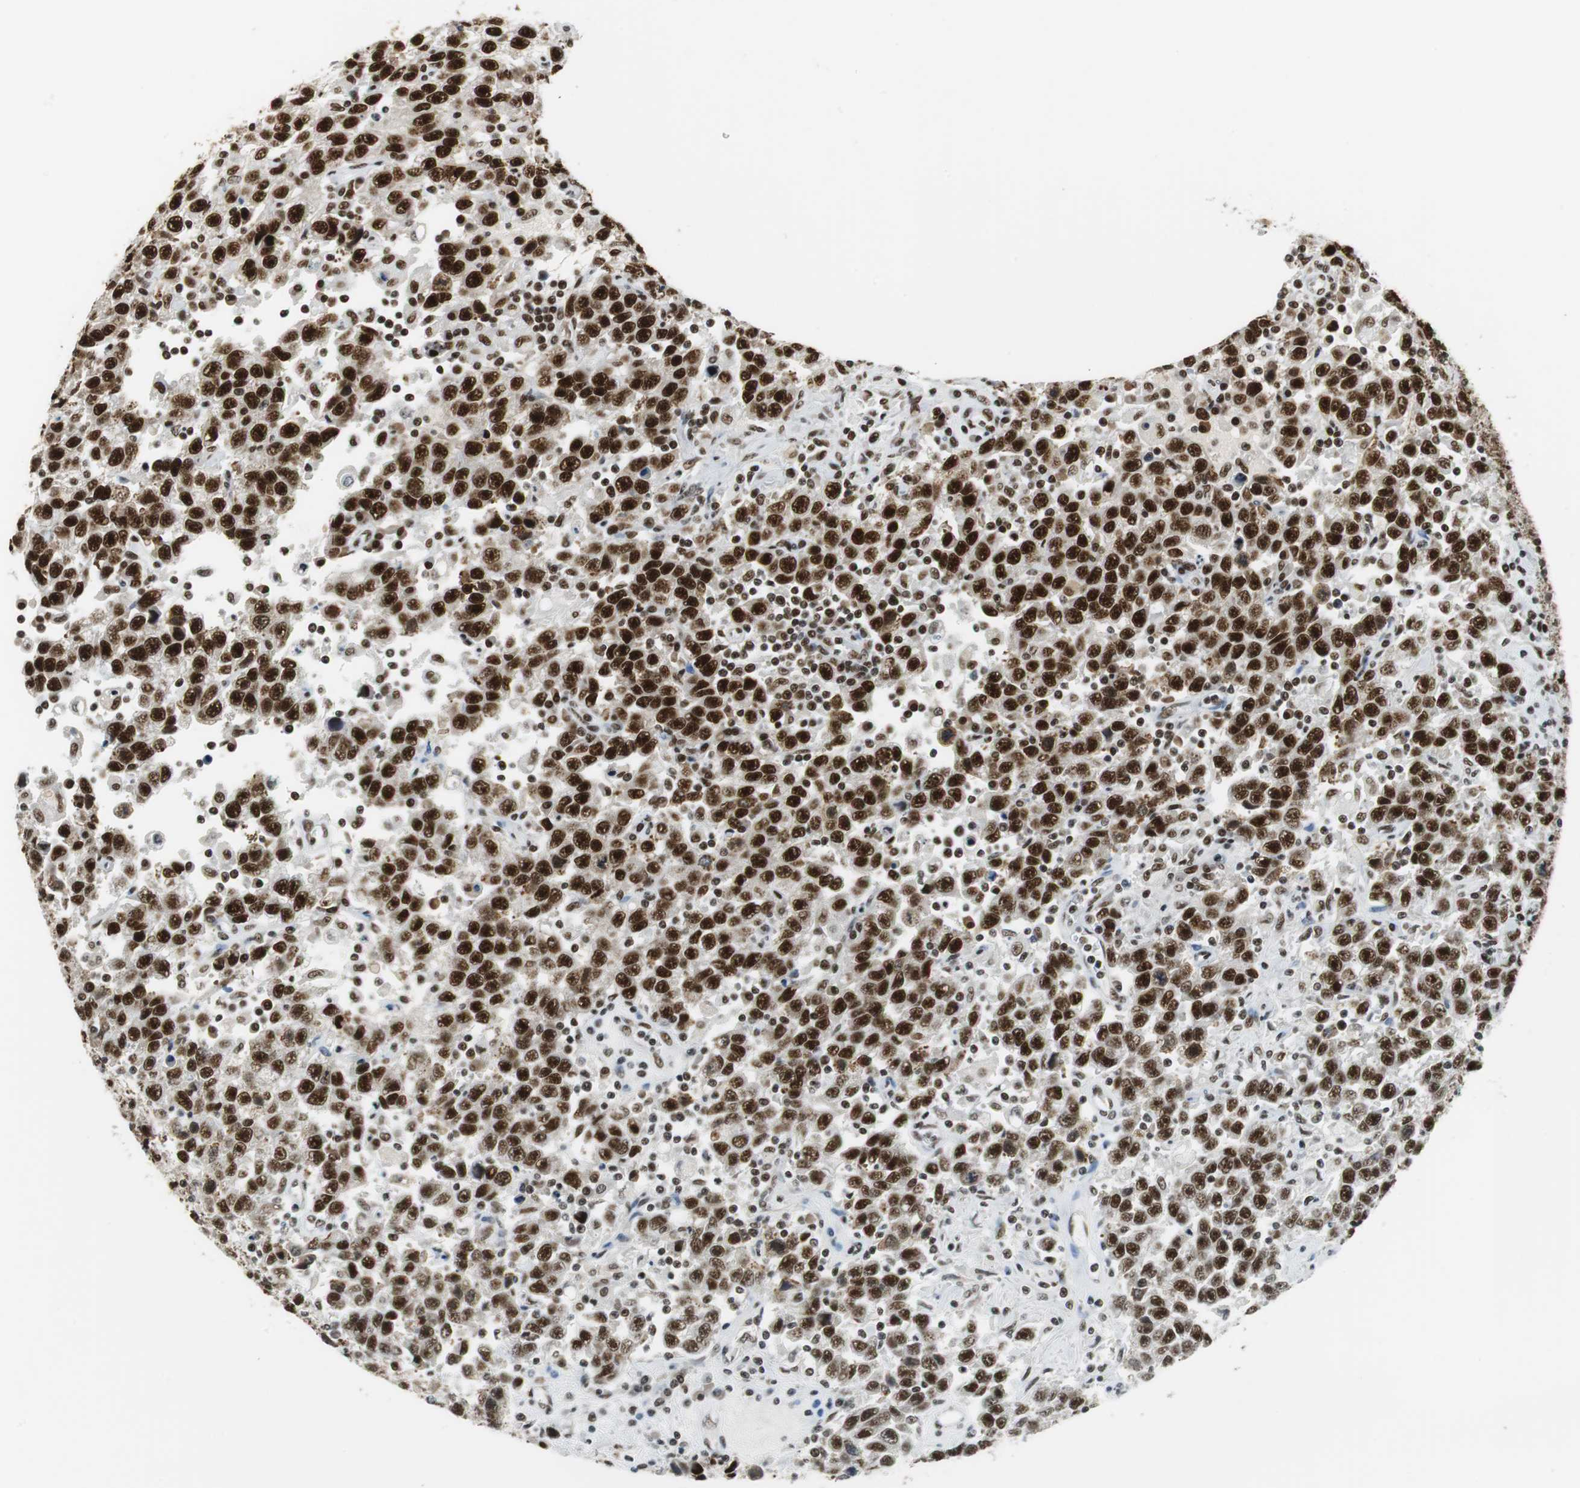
{"staining": {"intensity": "strong", "quantity": ">75%", "location": "cytoplasmic/membranous,nuclear"}, "tissue": "testis cancer", "cell_type": "Tumor cells", "image_type": "cancer", "snomed": [{"axis": "morphology", "description": "Seminoma, NOS"}, {"axis": "topography", "description": "Testis"}], "caption": "Protein positivity by immunohistochemistry (IHC) exhibits strong cytoplasmic/membranous and nuclear staining in about >75% of tumor cells in testis cancer (seminoma).", "gene": "PRKDC", "patient": {"sex": "male", "age": 41}}